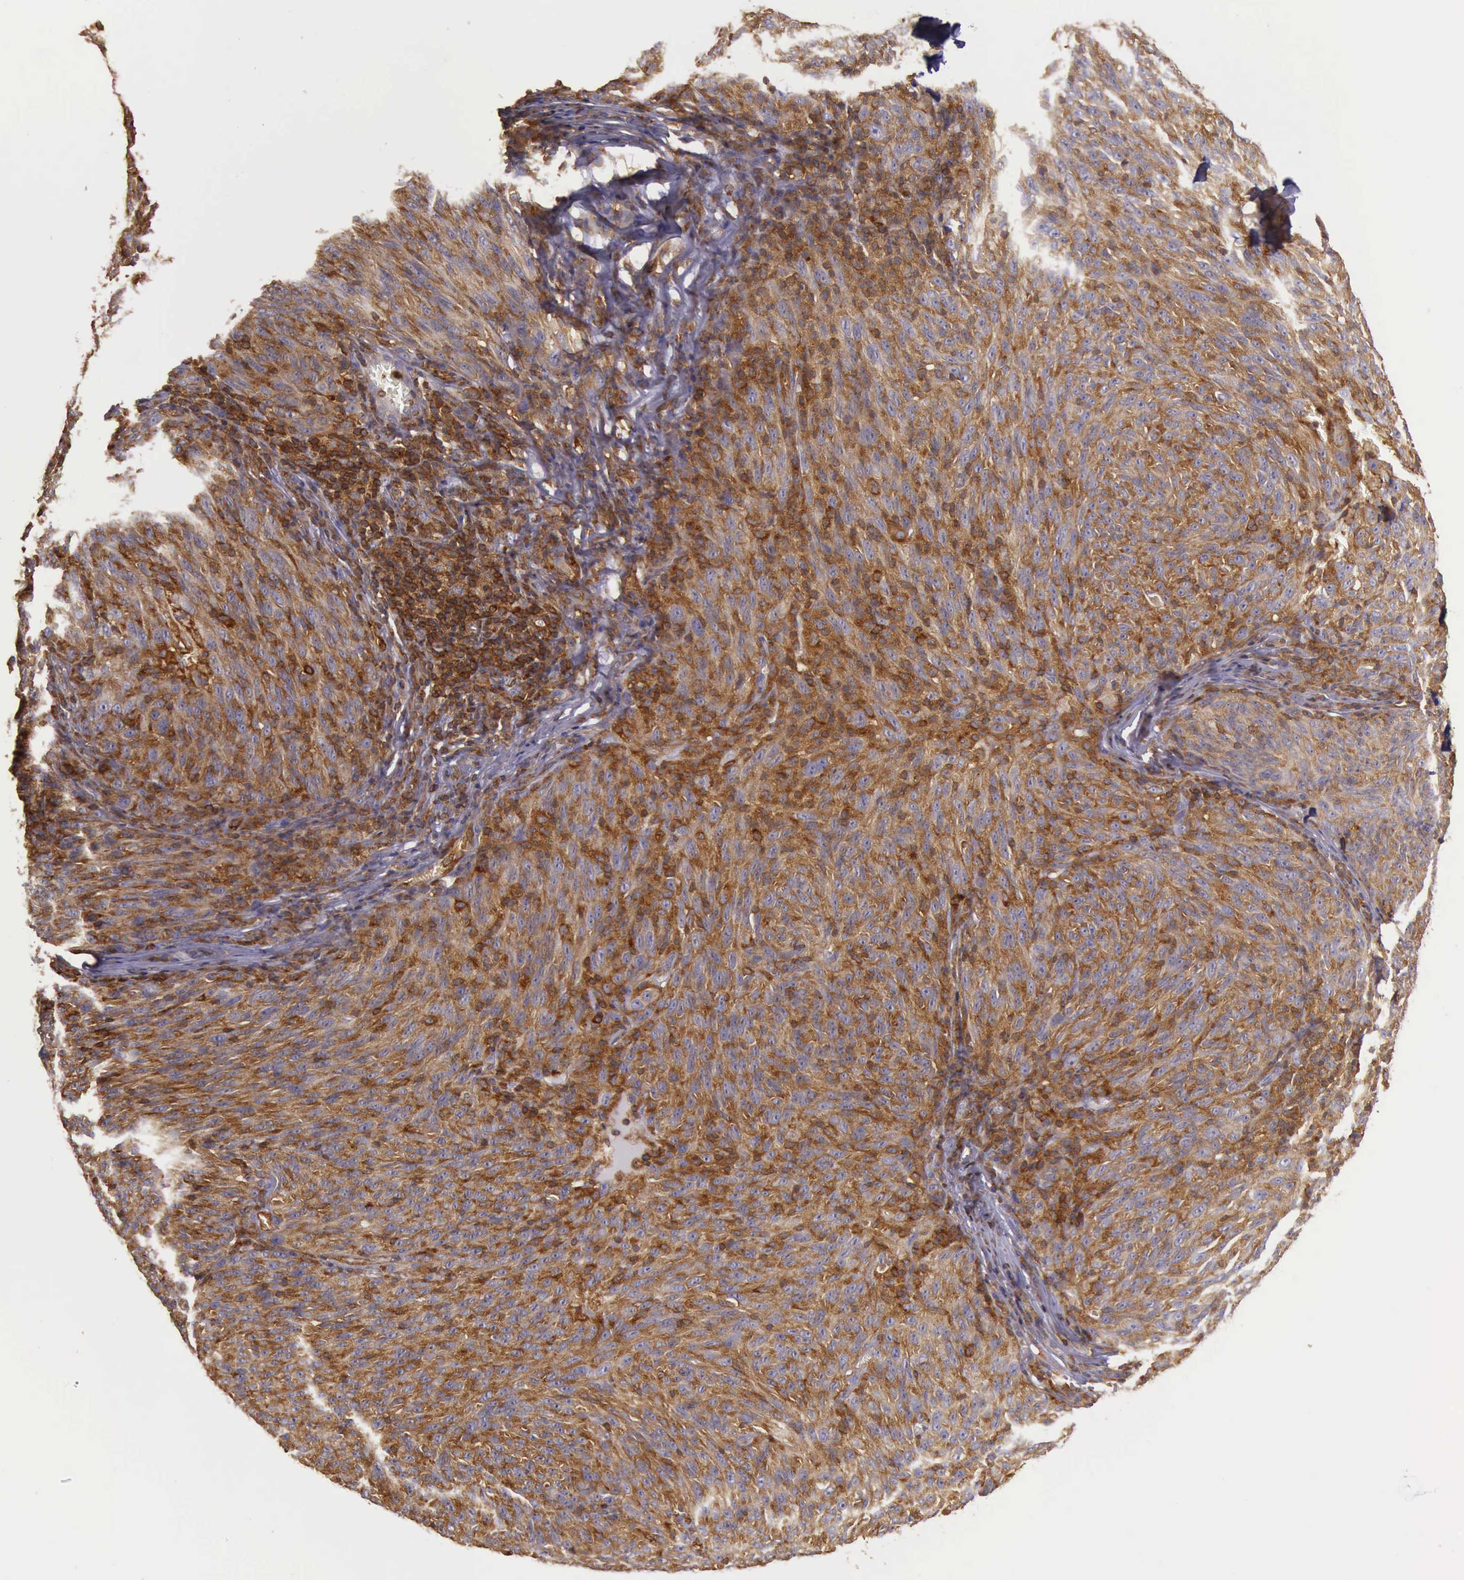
{"staining": {"intensity": "moderate", "quantity": ">75%", "location": "cytoplasmic/membranous"}, "tissue": "melanoma", "cell_type": "Tumor cells", "image_type": "cancer", "snomed": [{"axis": "morphology", "description": "Malignant melanoma, NOS"}, {"axis": "topography", "description": "Skin"}], "caption": "IHC photomicrograph of neoplastic tissue: human malignant melanoma stained using immunohistochemistry shows medium levels of moderate protein expression localized specifically in the cytoplasmic/membranous of tumor cells, appearing as a cytoplasmic/membranous brown color.", "gene": "ARHGAP4", "patient": {"sex": "male", "age": 76}}